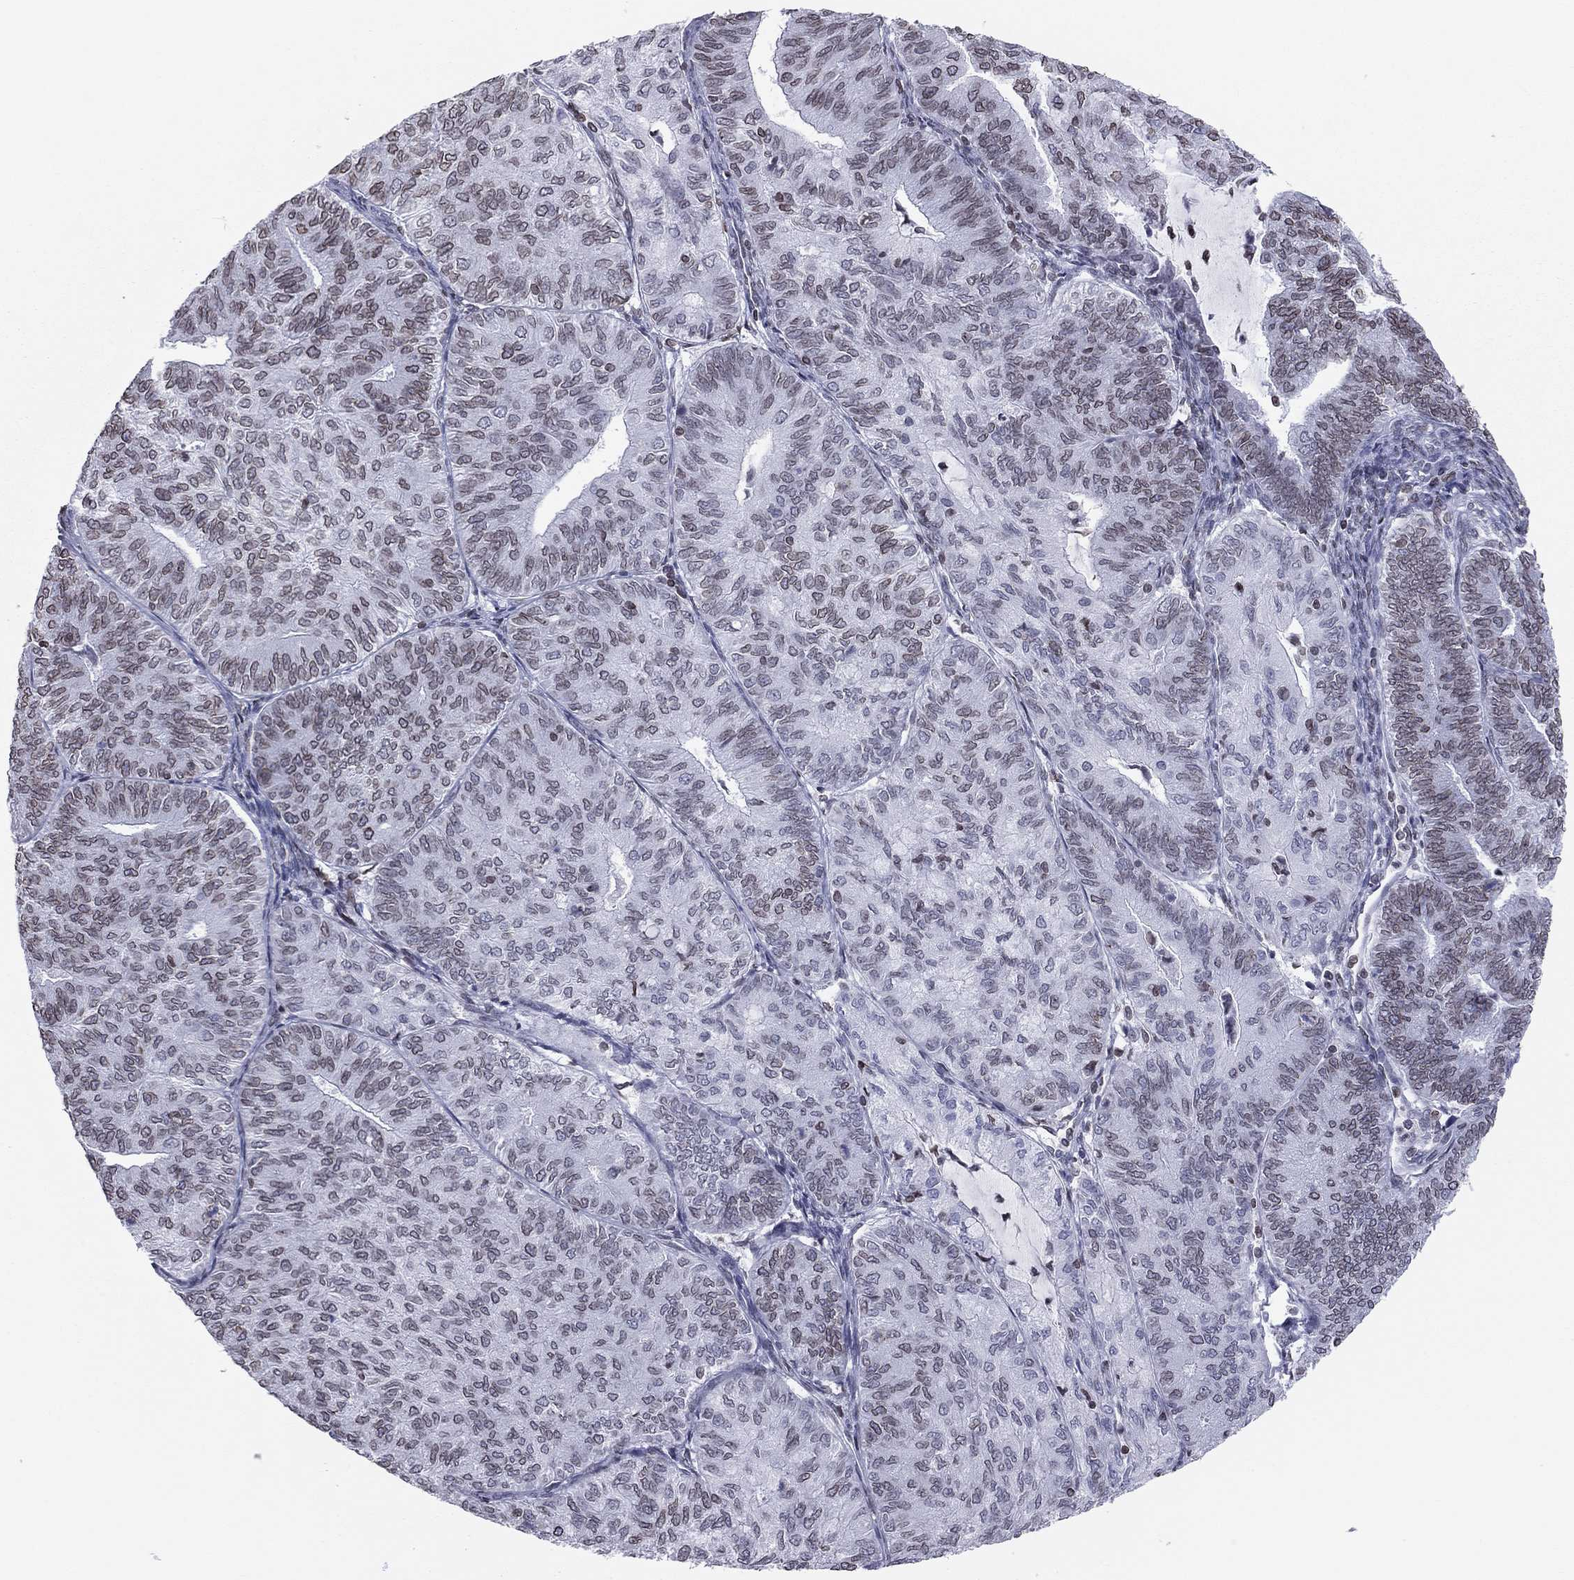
{"staining": {"intensity": "weak", "quantity": "25%-75%", "location": "cytoplasmic/membranous,nuclear"}, "tissue": "endometrial cancer", "cell_type": "Tumor cells", "image_type": "cancer", "snomed": [{"axis": "morphology", "description": "Adenocarcinoma, NOS"}, {"axis": "topography", "description": "Endometrium"}], "caption": "Immunohistochemical staining of human endometrial adenocarcinoma displays weak cytoplasmic/membranous and nuclear protein staining in about 25%-75% of tumor cells.", "gene": "ESPL1", "patient": {"sex": "female", "age": 82}}